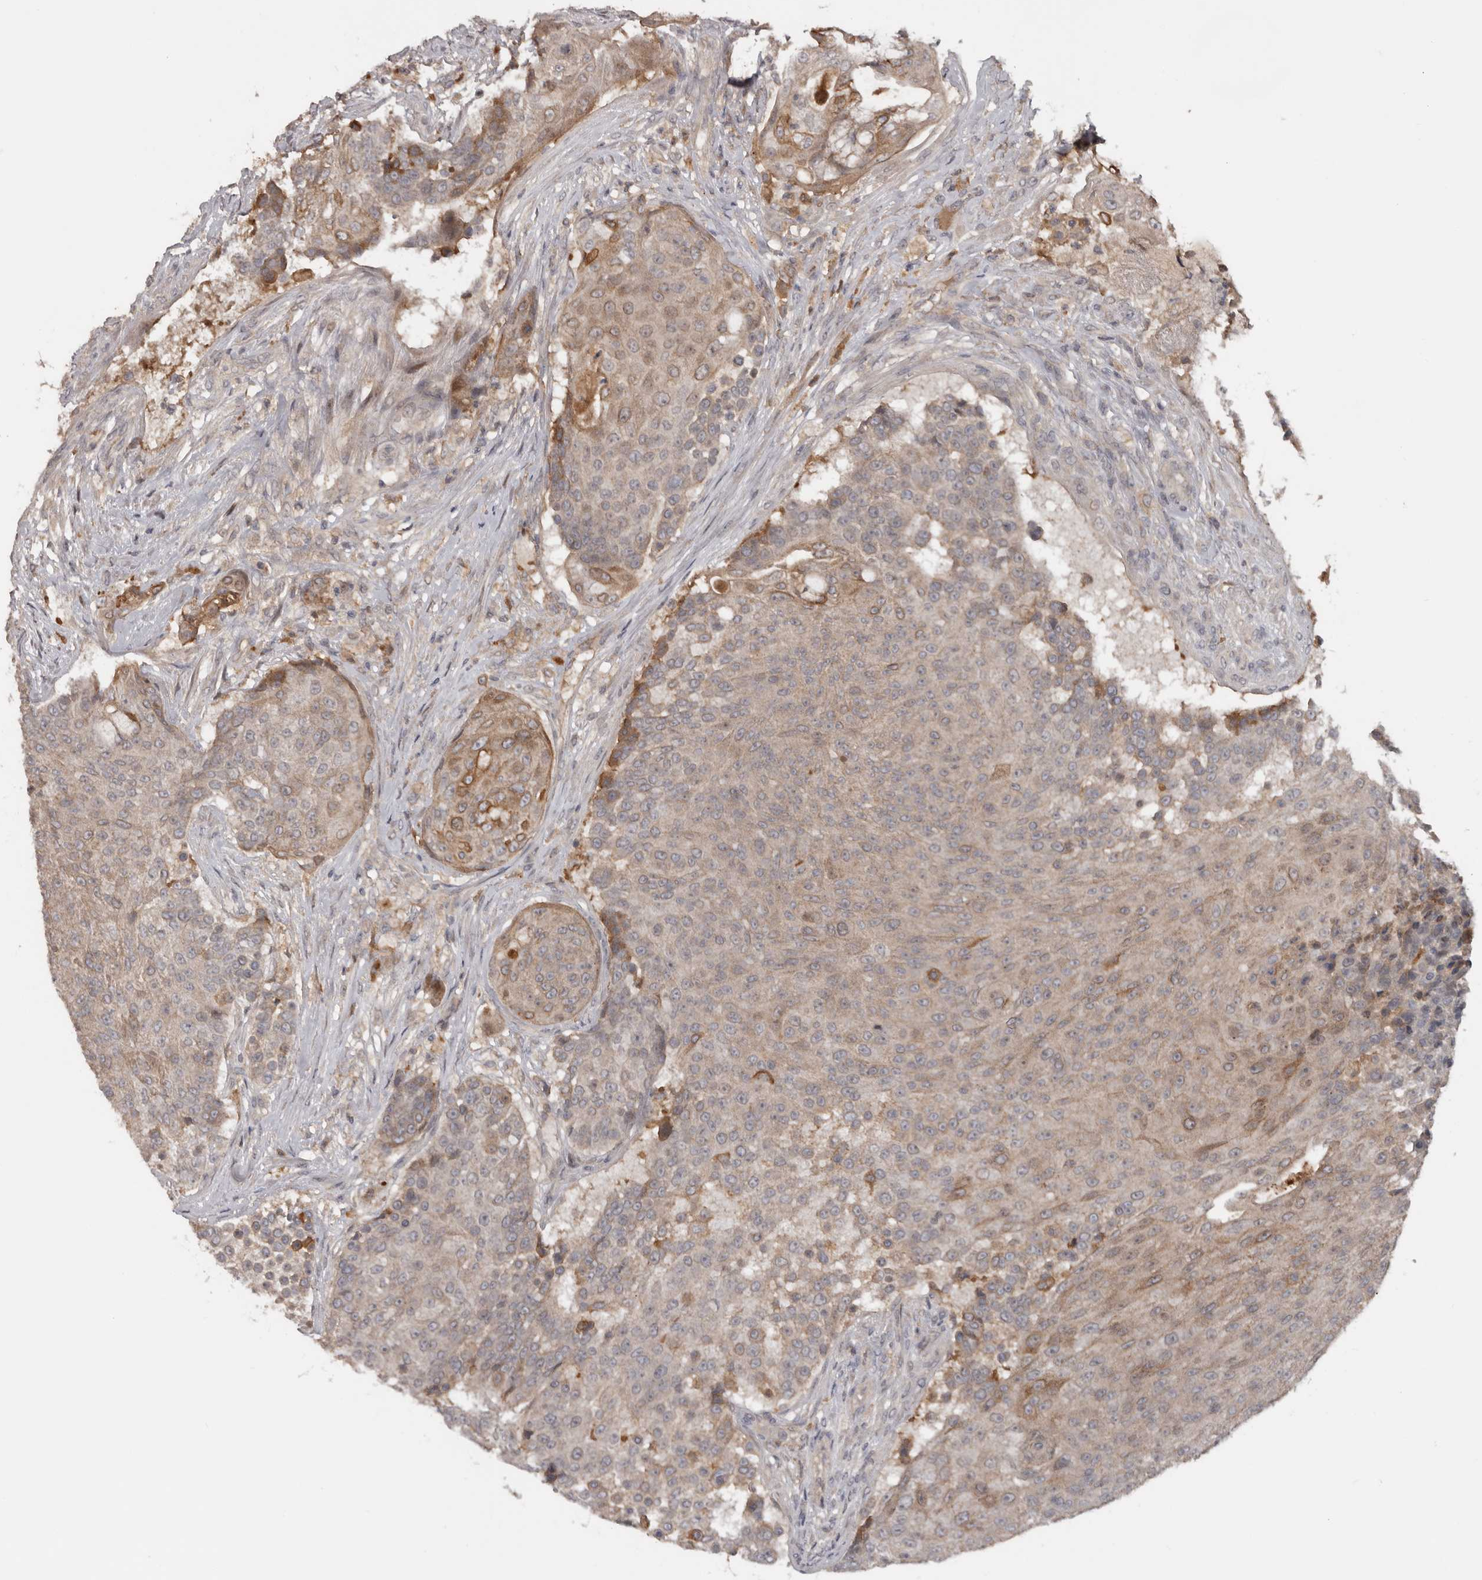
{"staining": {"intensity": "weak", "quantity": ">75%", "location": "cytoplasmic/membranous"}, "tissue": "urothelial cancer", "cell_type": "Tumor cells", "image_type": "cancer", "snomed": [{"axis": "morphology", "description": "Urothelial carcinoma, High grade"}, {"axis": "topography", "description": "Urinary bladder"}], "caption": "Immunohistochemical staining of human urothelial carcinoma (high-grade) displays low levels of weak cytoplasmic/membranous expression in about >75% of tumor cells. The protein is stained brown, and the nuclei are stained in blue (DAB (3,3'-diaminobenzidine) IHC with brightfield microscopy, high magnification).", "gene": "NMUR1", "patient": {"sex": "female", "age": 63}}